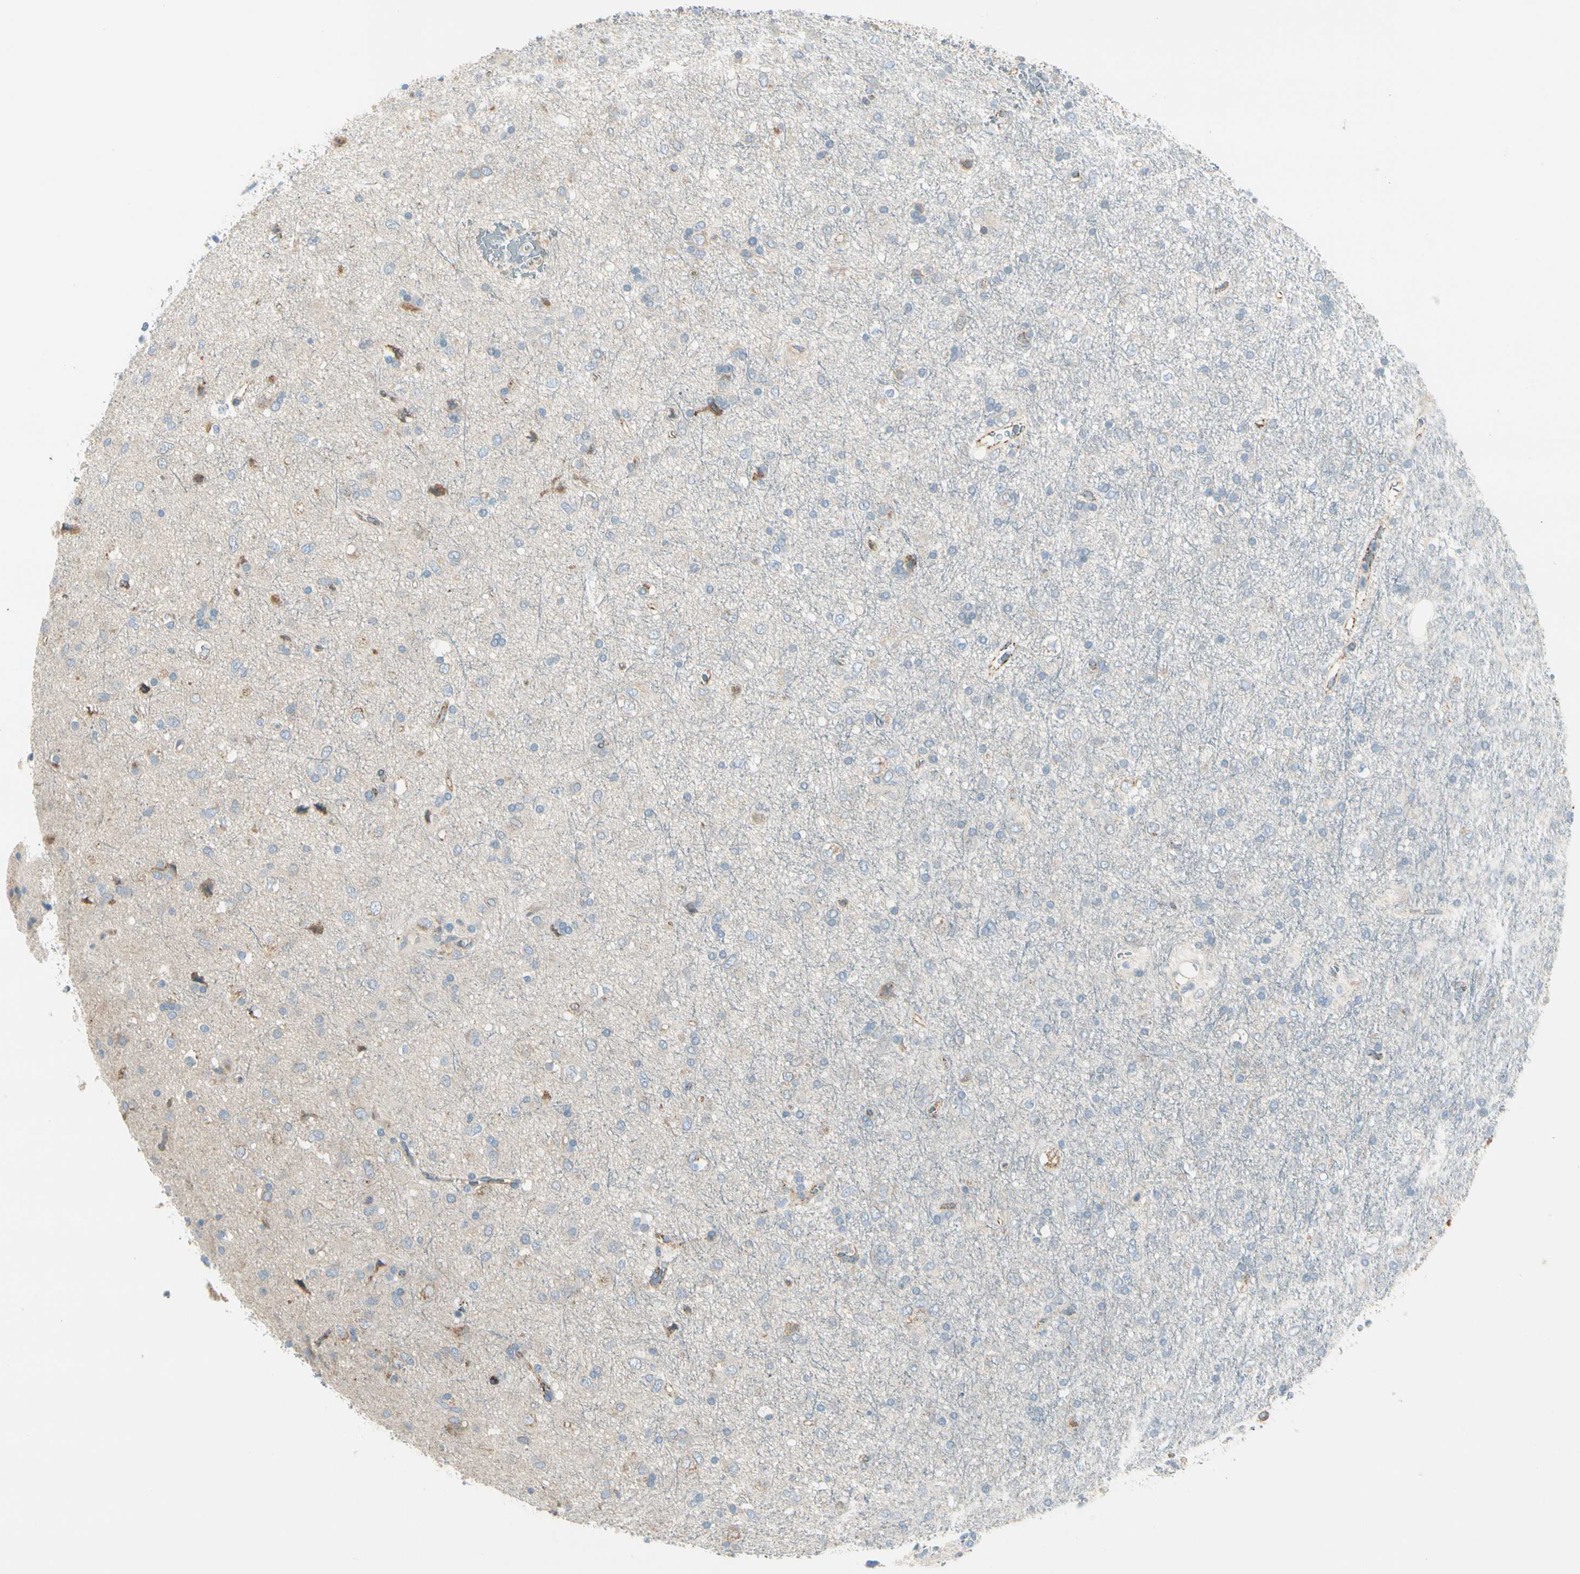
{"staining": {"intensity": "negative", "quantity": "none", "location": "none"}, "tissue": "glioma", "cell_type": "Tumor cells", "image_type": "cancer", "snomed": [{"axis": "morphology", "description": "Glioma, malignant, Low grade"}, {"axis": "topography", "description": "Brain"}], "caption": "Malignant glioma (low-grade) was stained to show a protein in brown. There is no significant positivity in tumor cells.", "gene": "SLC6A15", "patient": {"sex": "male", "age": 77}}